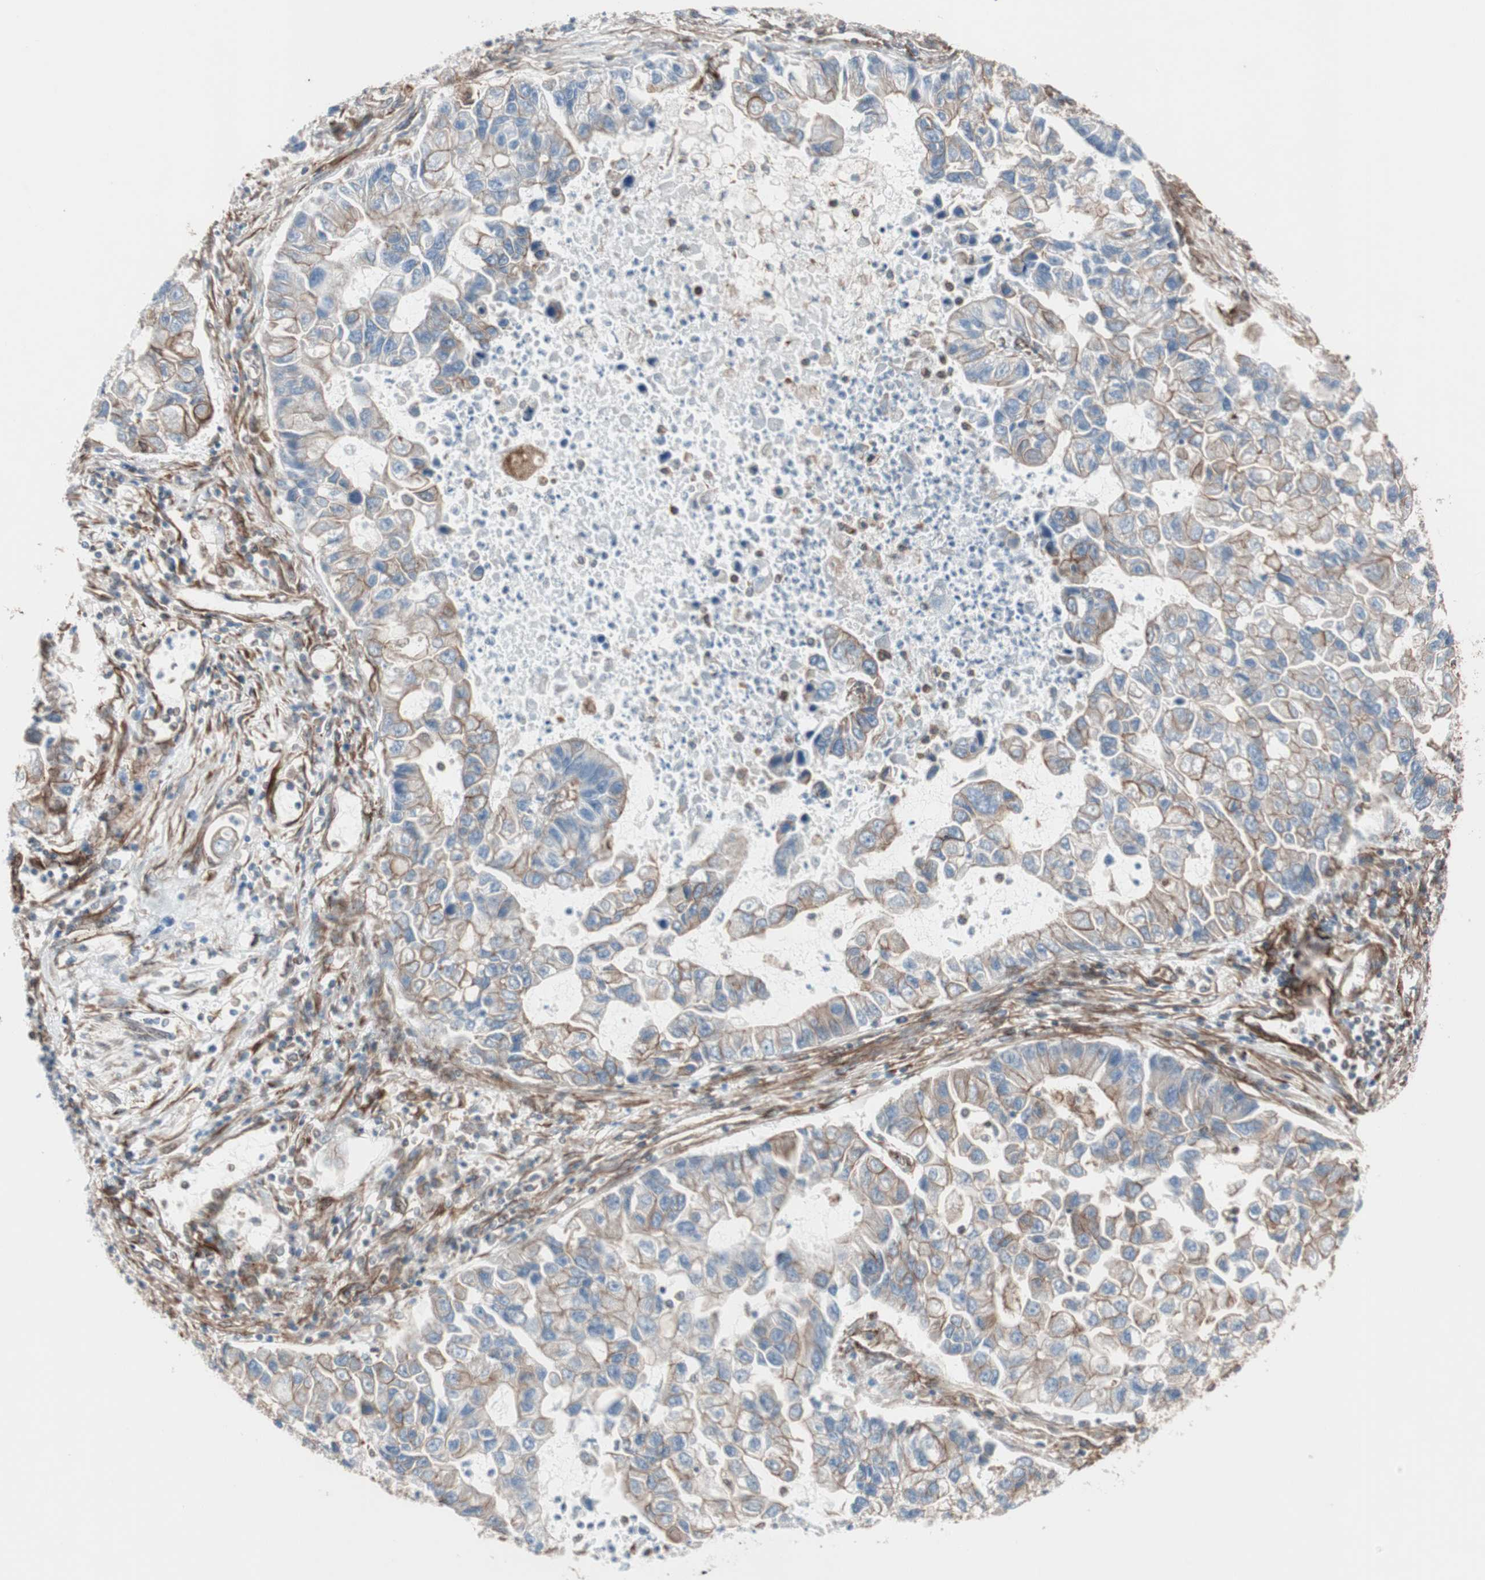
{"staining": {"intensity": "moderate", "quantity": ">75%", "location": "cytoplasmic/membranous"}, "tissue": "lung cancer", "cell_type": "Tumor cells", "image_type": "cancer", "snomed": [{"axis": "morphology", "description": "Adenocarcinoma, NOS"}, {"axis": "topography", "description": "Lung"}], "caption": "Approximately >75% of tumor cells in lung cancer (adenocarcinoma) reveal moderate cytoplasmic/membranous protein staining as visualized by brown immunohistochemical staining.", "gene": "TCTA", "patient": {"sex": "female", "age": 51}}